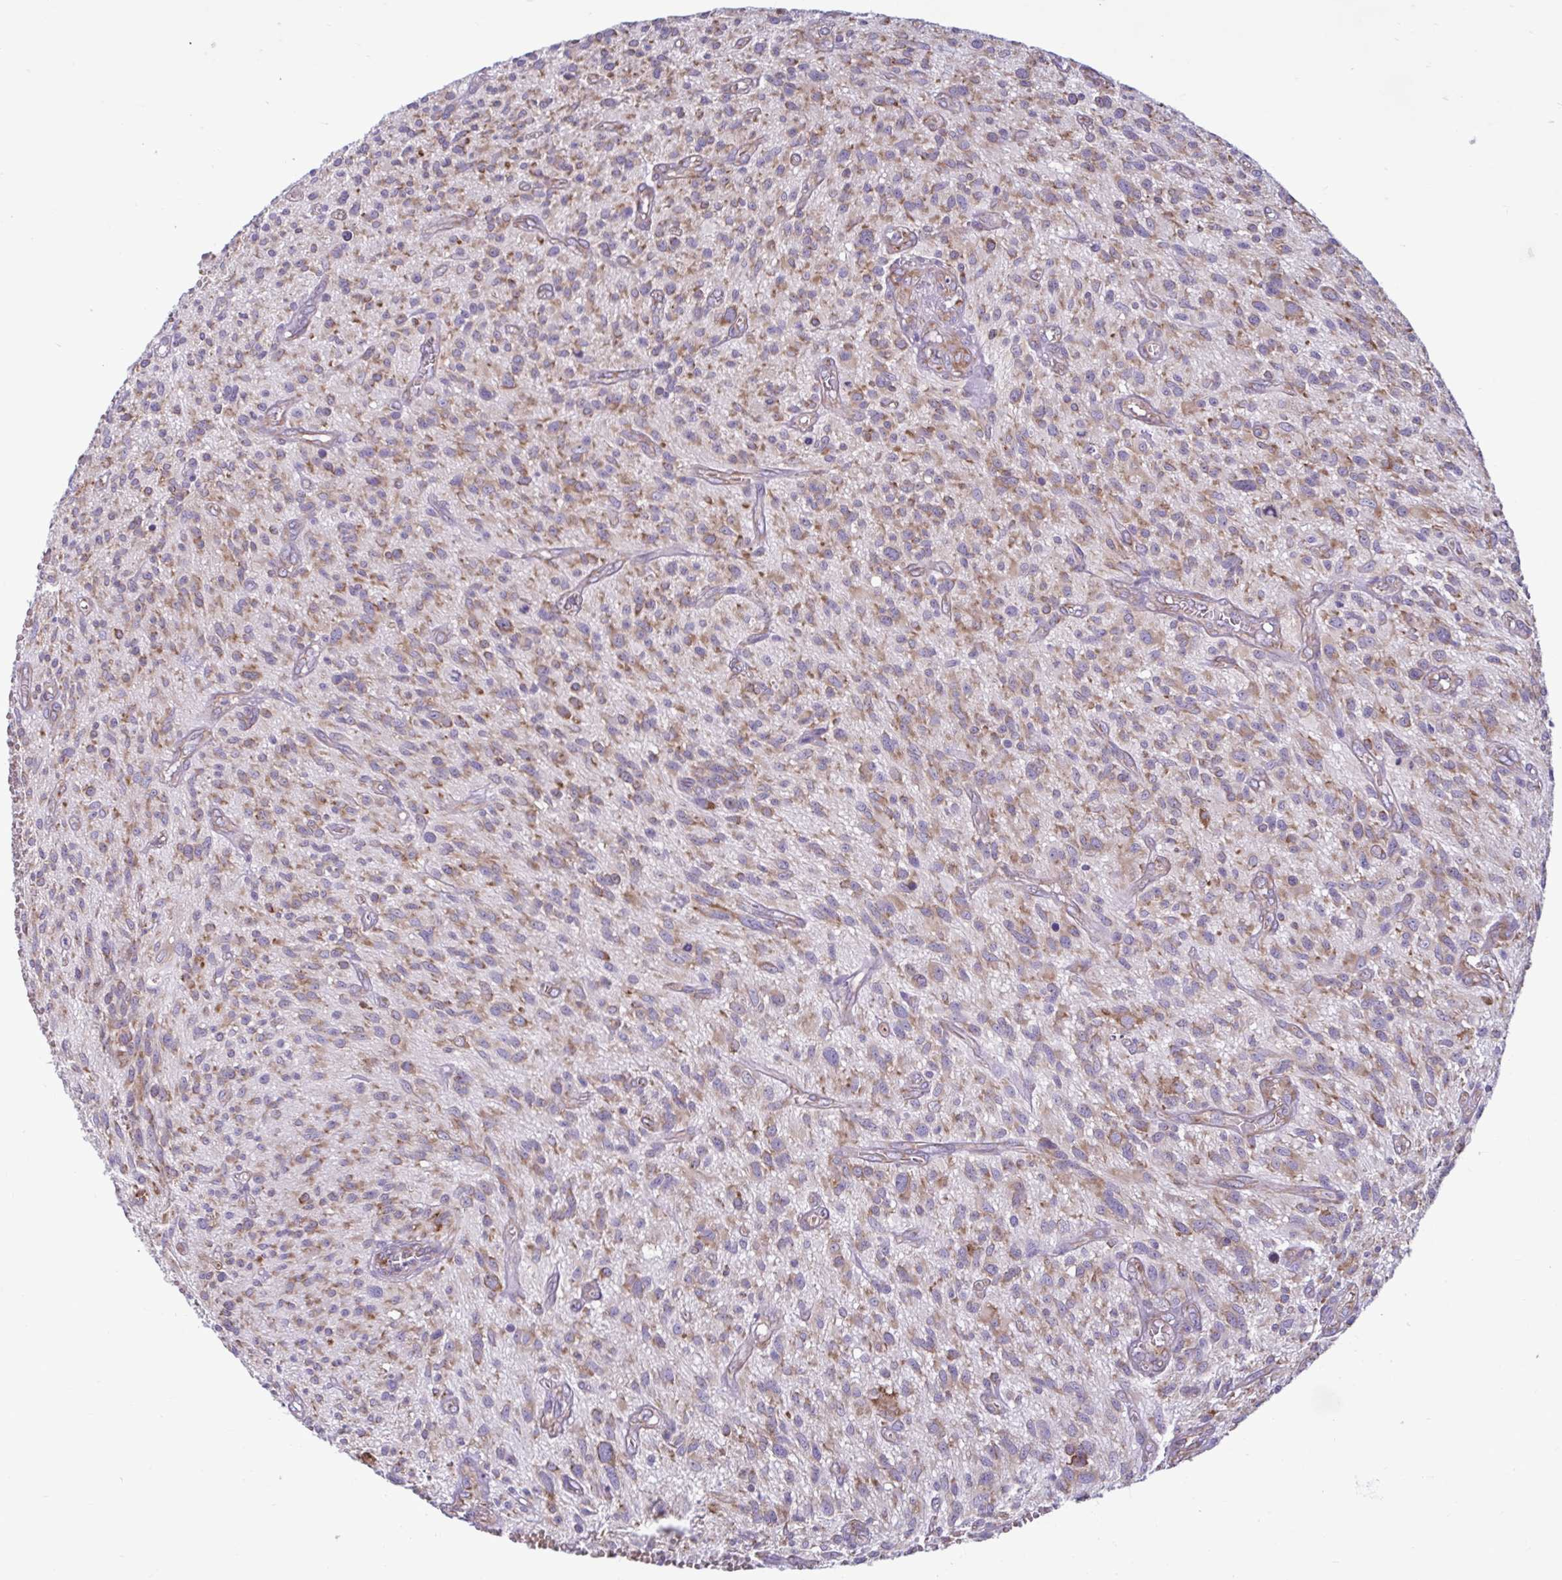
{"staining": {"intensity": "moderate", "quantity": ">75%", "location": "cytoplasmic/membranous"}, "tissue": "glioma", "cell_type": "Tumor cells", "image_type": "cancer", "snomed": [{"axis": "morphology", "description": "Glioma, malignant, High grade"}, {"axis": "topography", "description": "Brain"}], "caption": "Immunohistochemical staining of malignant high-grade glioma demonstrates medium levels of moderate cytoplasmic/membranous staining in approximately >75% of tumor cells. The staining was performed using DAB (3,3'-diaminobenzidine) to visualize the protein expression in brown, while the nuclei were stained in blue with hematoxylin (Magnification: 20x).", "gene": "RPS16", "patient": {"sex": "male", "age": 75}}